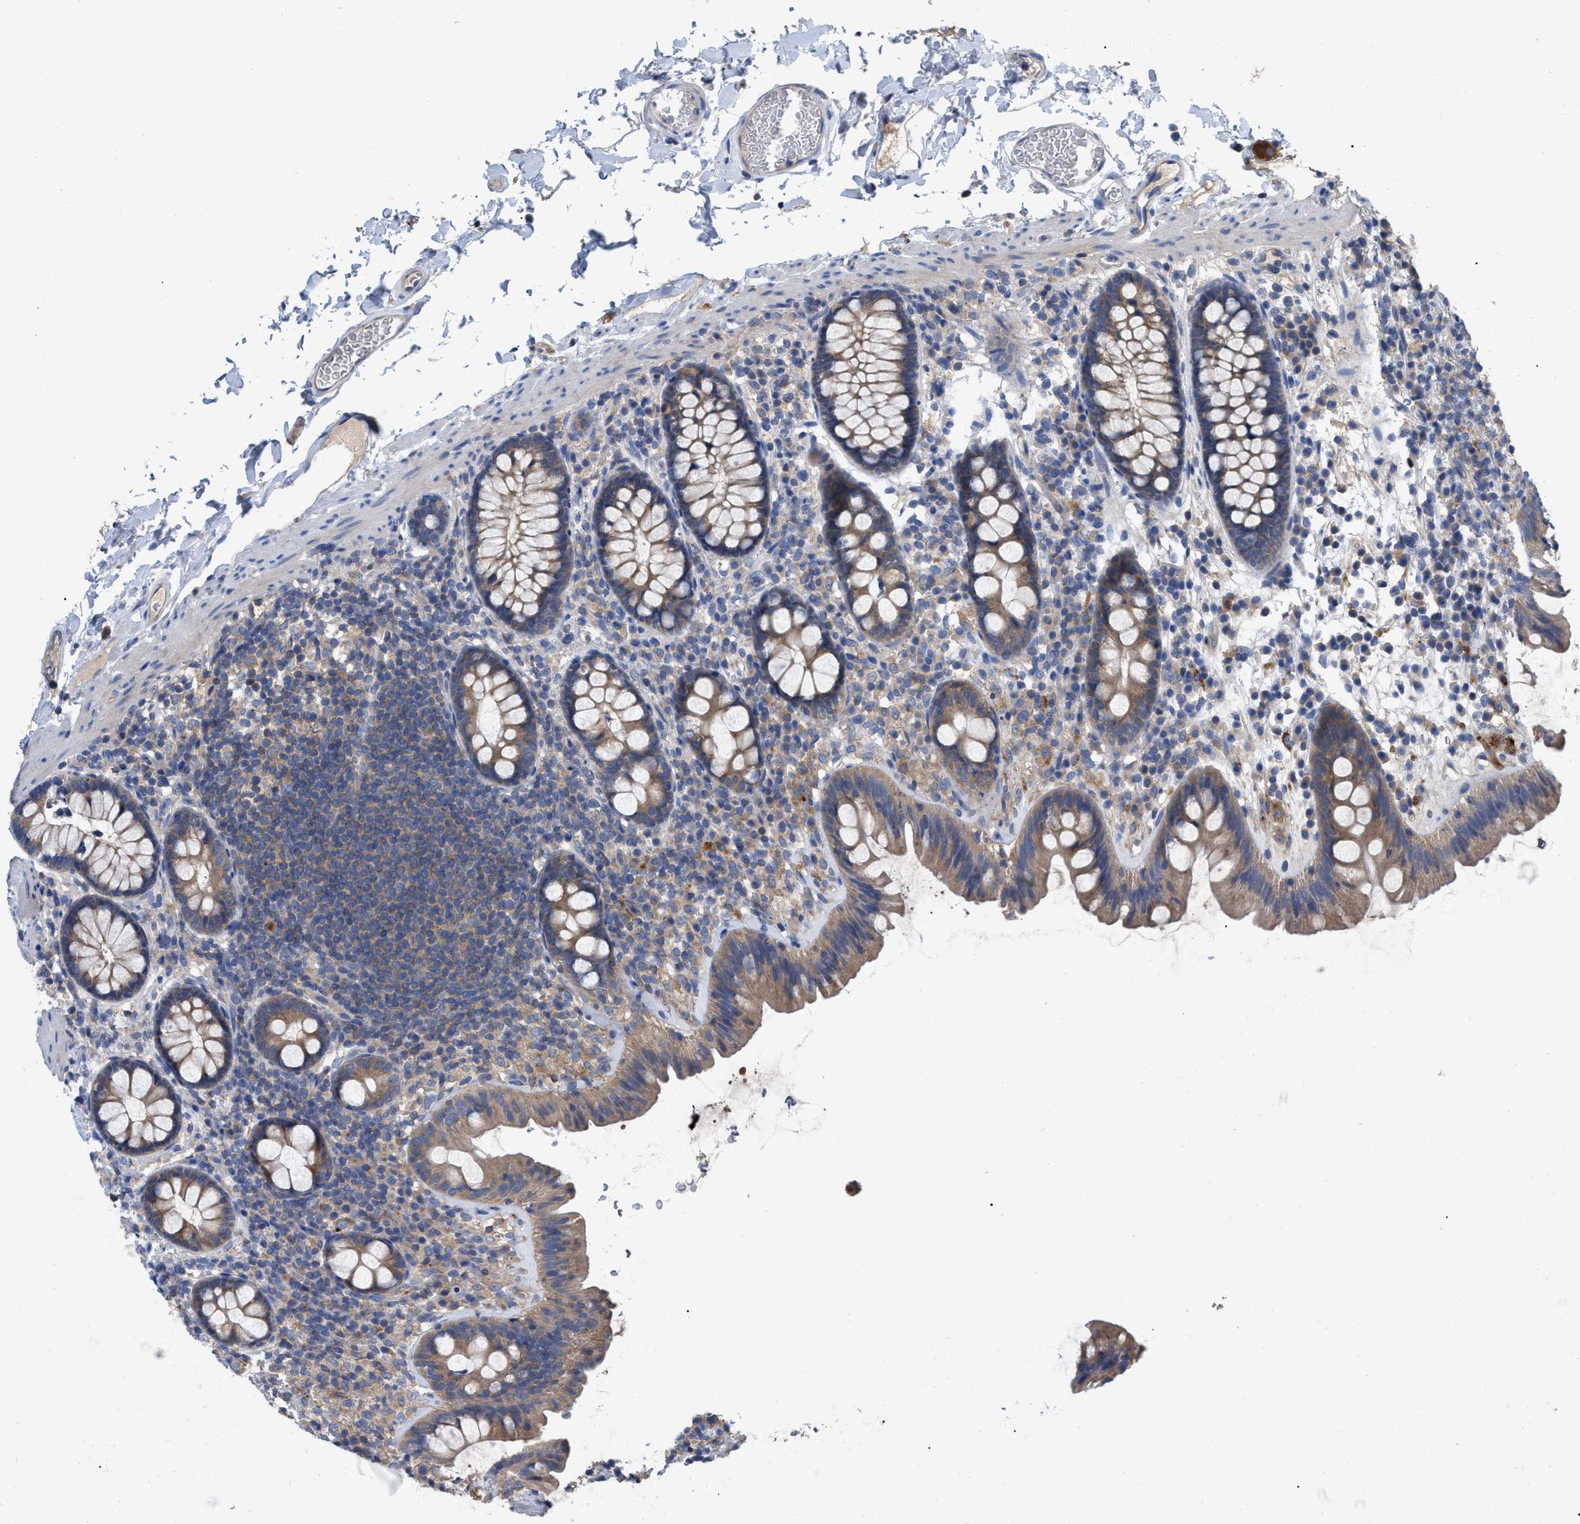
{"staining": {"intensity": "weak", "quantity": ">75%", "location": "cytoplasmic/membranous"}, "tissue": "colon", "cell_type": "Endothelial cells", "image_type": "normal", "snomed": [{"axis": "morphology", "description": "Normal tissue, NOS"}, {"axis": "topography", "description": "Colon"}], "caption": "Protein staining exhibits weak cytoplasmic/membranous staining in about >75% of endothelial cells in benign colon. Using DAB (brown) and hematoxylin (blue) stains, captured at high magnification using brightfield microscopy.", "gene": "RAP1GDS1", "patient": {"sex": "female", "age": 80}}